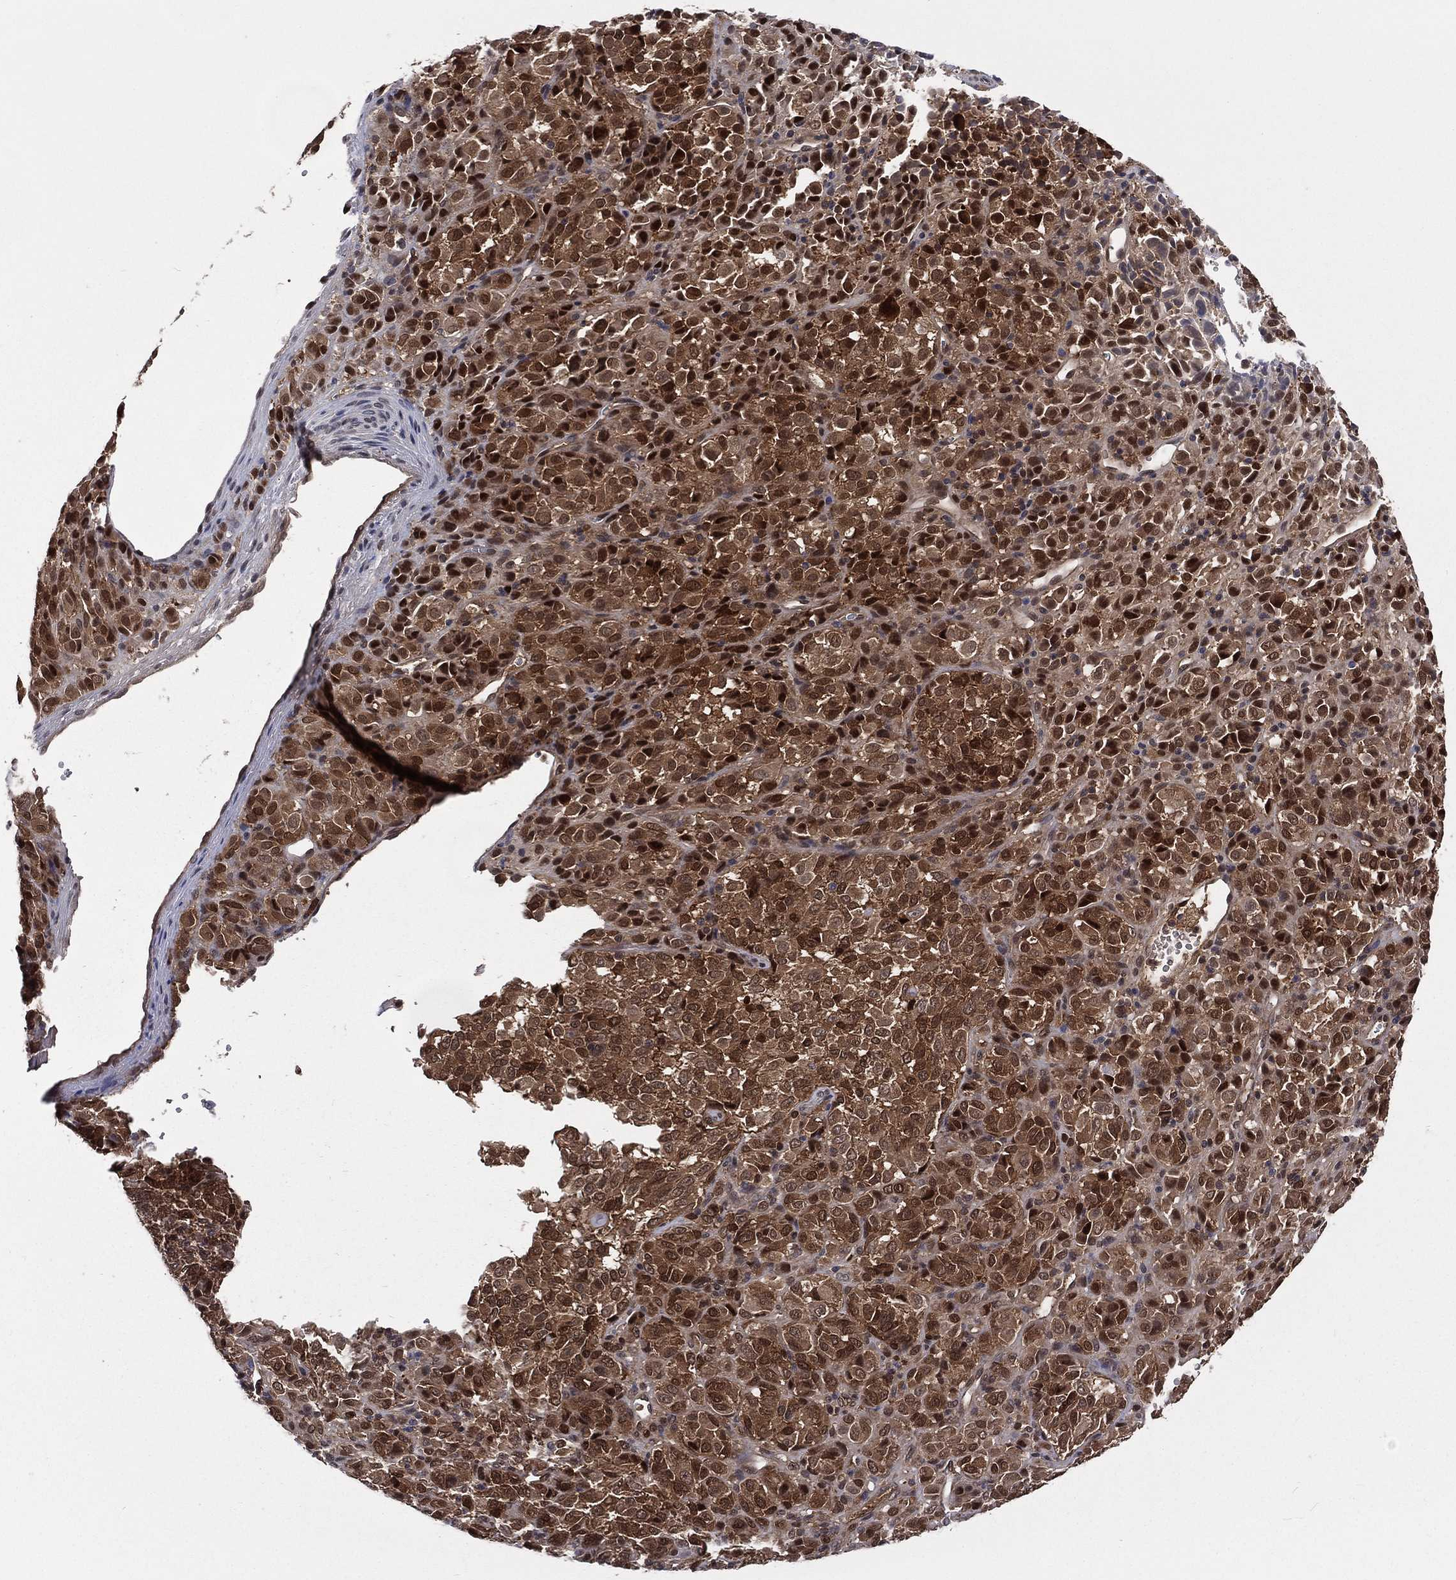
{"staining": {"intensity": "strong", "quantity": ">75%", "location": "cytoplasmic/membranous,nuclear"}, "tissue": "melanoma", "cell_type": "Tumor cells", "image_type": "cancer", "snomed": [{"axis": "morphology", "description": "Malignant melanoma, Metastatic site"}, {"axis": "topography", "description": "Brain"}], "caption": "Strong cytoplasmic/membranous and nuclear protein staining is present in approximately >75% of tumor cells in melanoma.", "gene": "MTAP", "patient": {"sex": "female", "age": 56}}